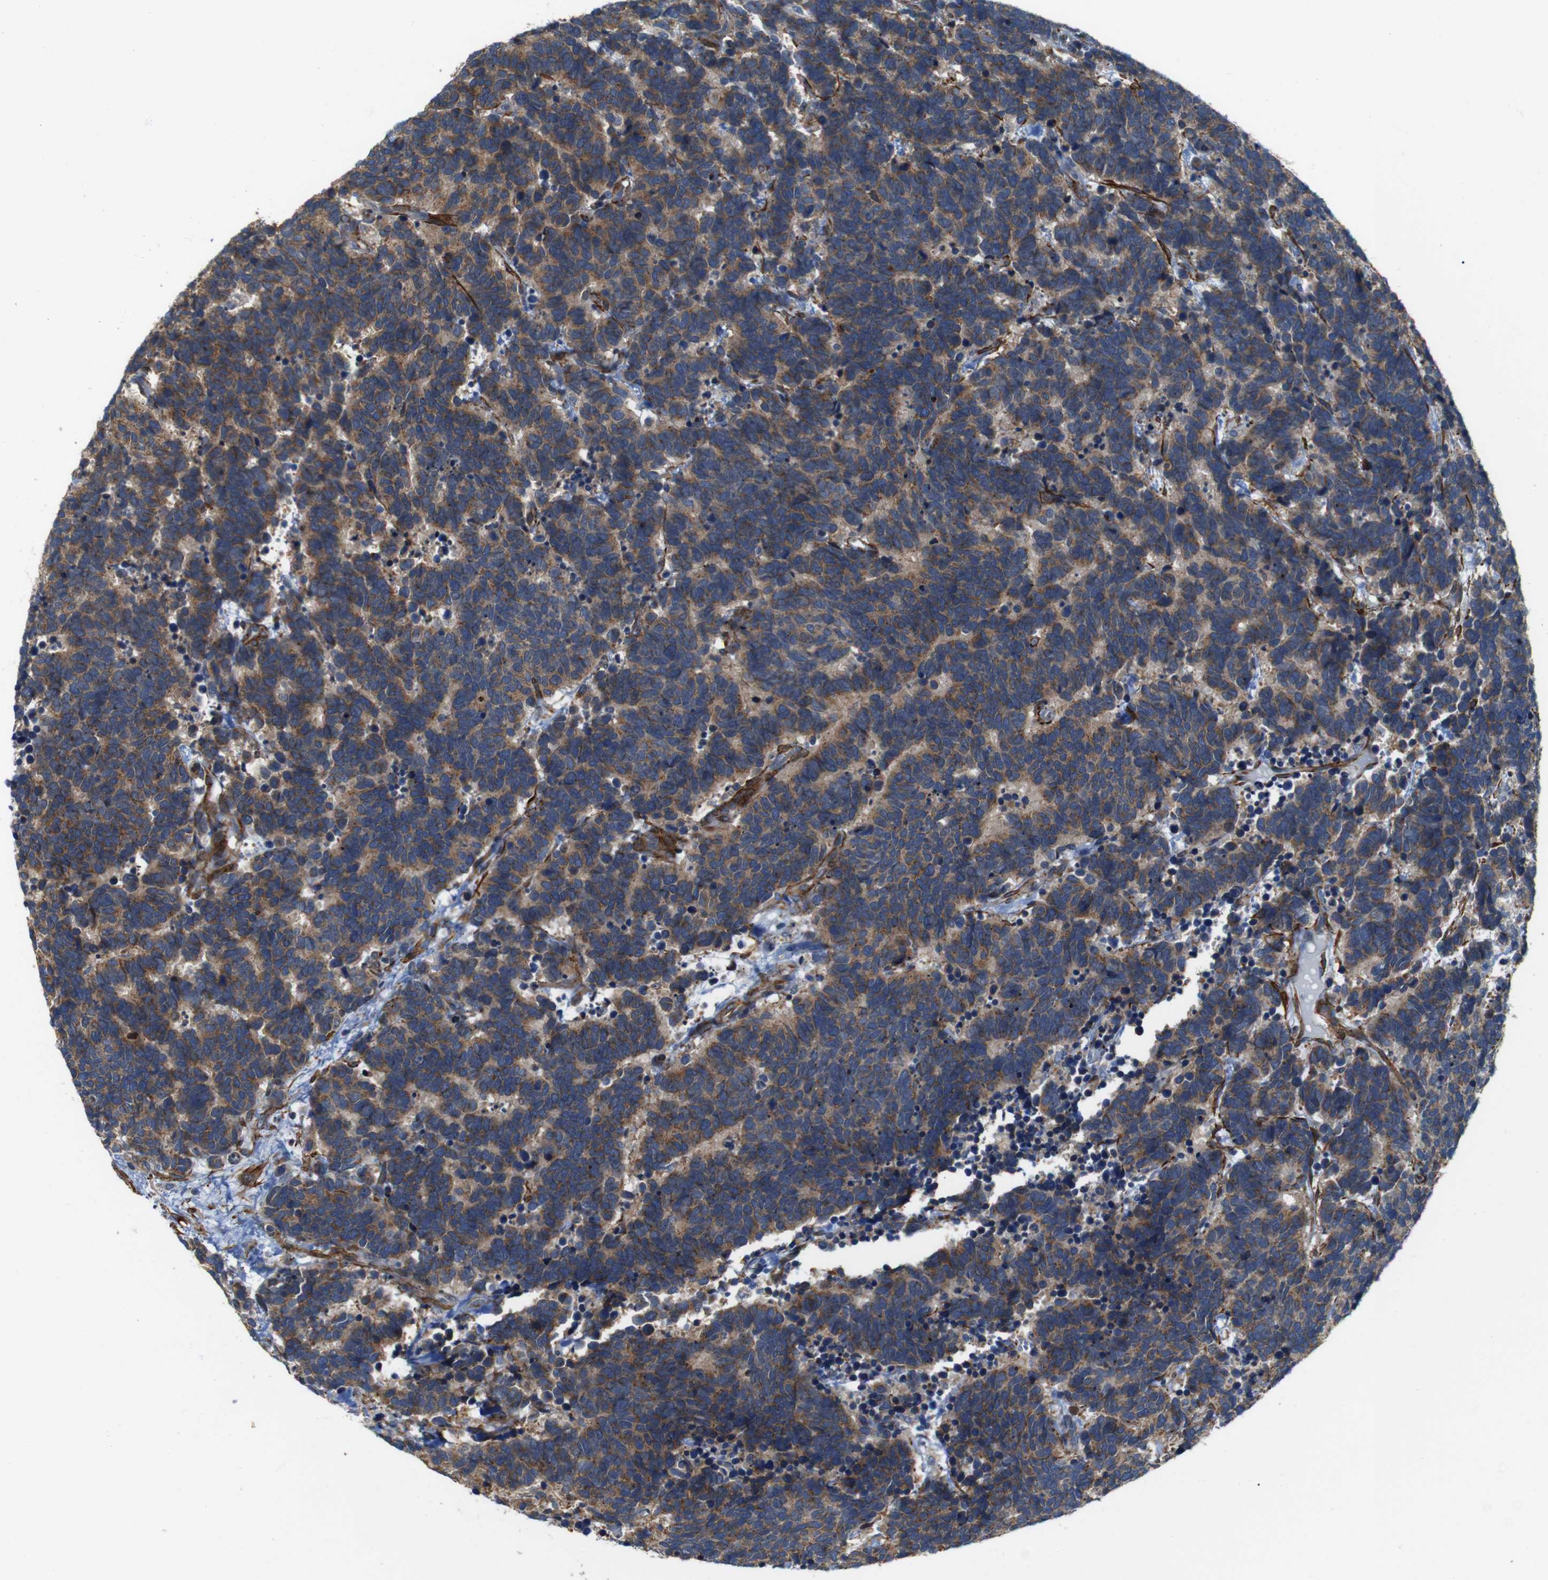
{"staining": {"intensity": "moderate", "quantity": ">75%", "location": "cytoplasmic/membranous"}, "tissue": "carcinoid", "cell_type": "Tumor cells", "image_type": "cancer", "snomed": [{"axis": "morphology", "description": "Carcinoma, NOS"}, {"axis": "morphology", "description": "Carcinoid, malignant, NOS"}, {"axis": "topography", "description": "Urinary bladder"}], "caption": "High-magnification brightfield microscopy of carcinoma stained with DAB (brown) and counterstained with hematoxylin (blue). tumor cells exhibit moderate cytoplasmic/membranous expression is appreciated in approximately>75% of cells.", "gene": "GGT7", "patient": {"sex": "male", "age": 57}}